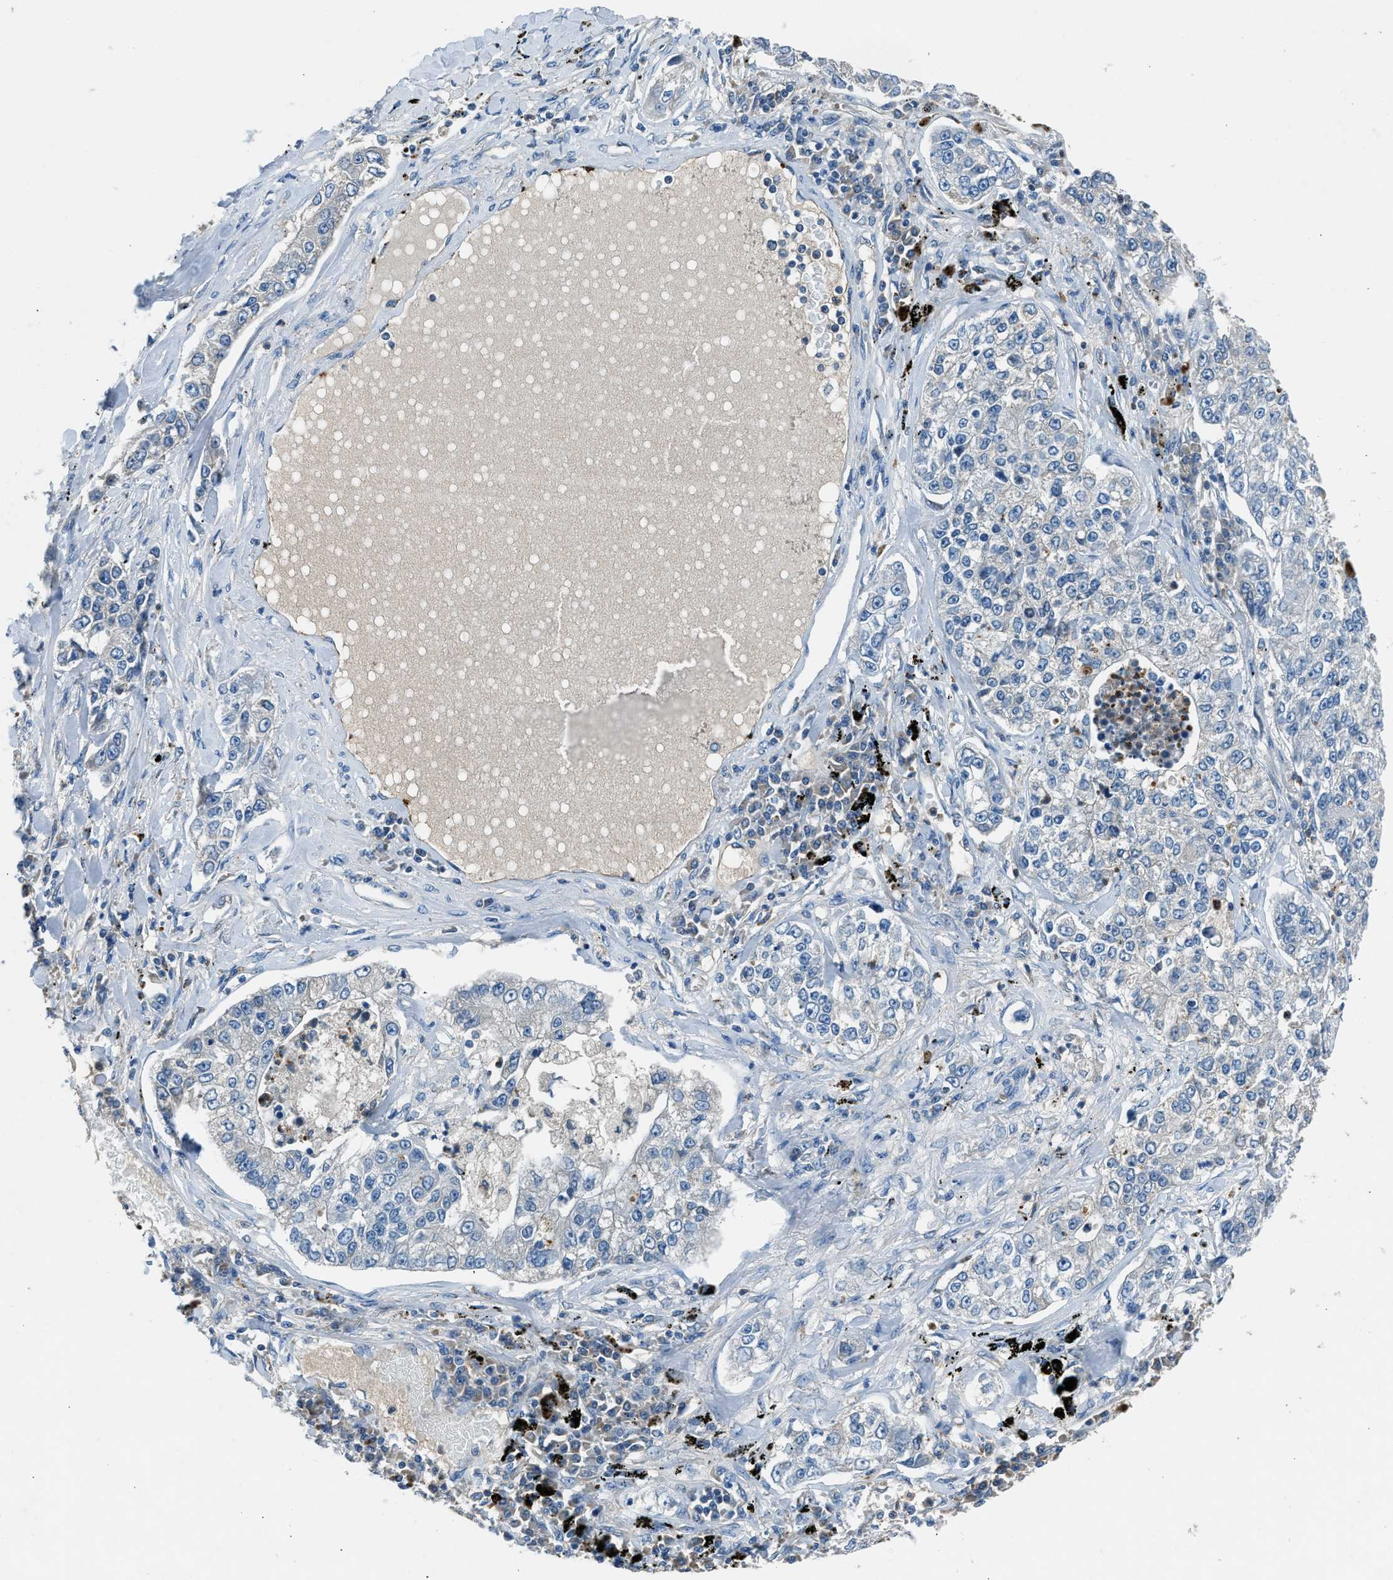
{"staining": {"intensity": "negative", "quantity": "none", "location": "none"}, "tissue": "lung cancer", "cell_type": "Tumor cells", "image_type": "cancer", "snomed": [{"axis": "morphology", "description": "Adenocarcinoma, NOS"}, {"axis": "topography", "description": "Lung"}], "caption": "A high-resolution micrograph shows immunohistochemistry (IHC) staining of lung cancer (adenocarcinoma), which displays no significant expression in tumor cells.", "gene": "BMP1", "patient": {"sex": "male", "age": 49}}